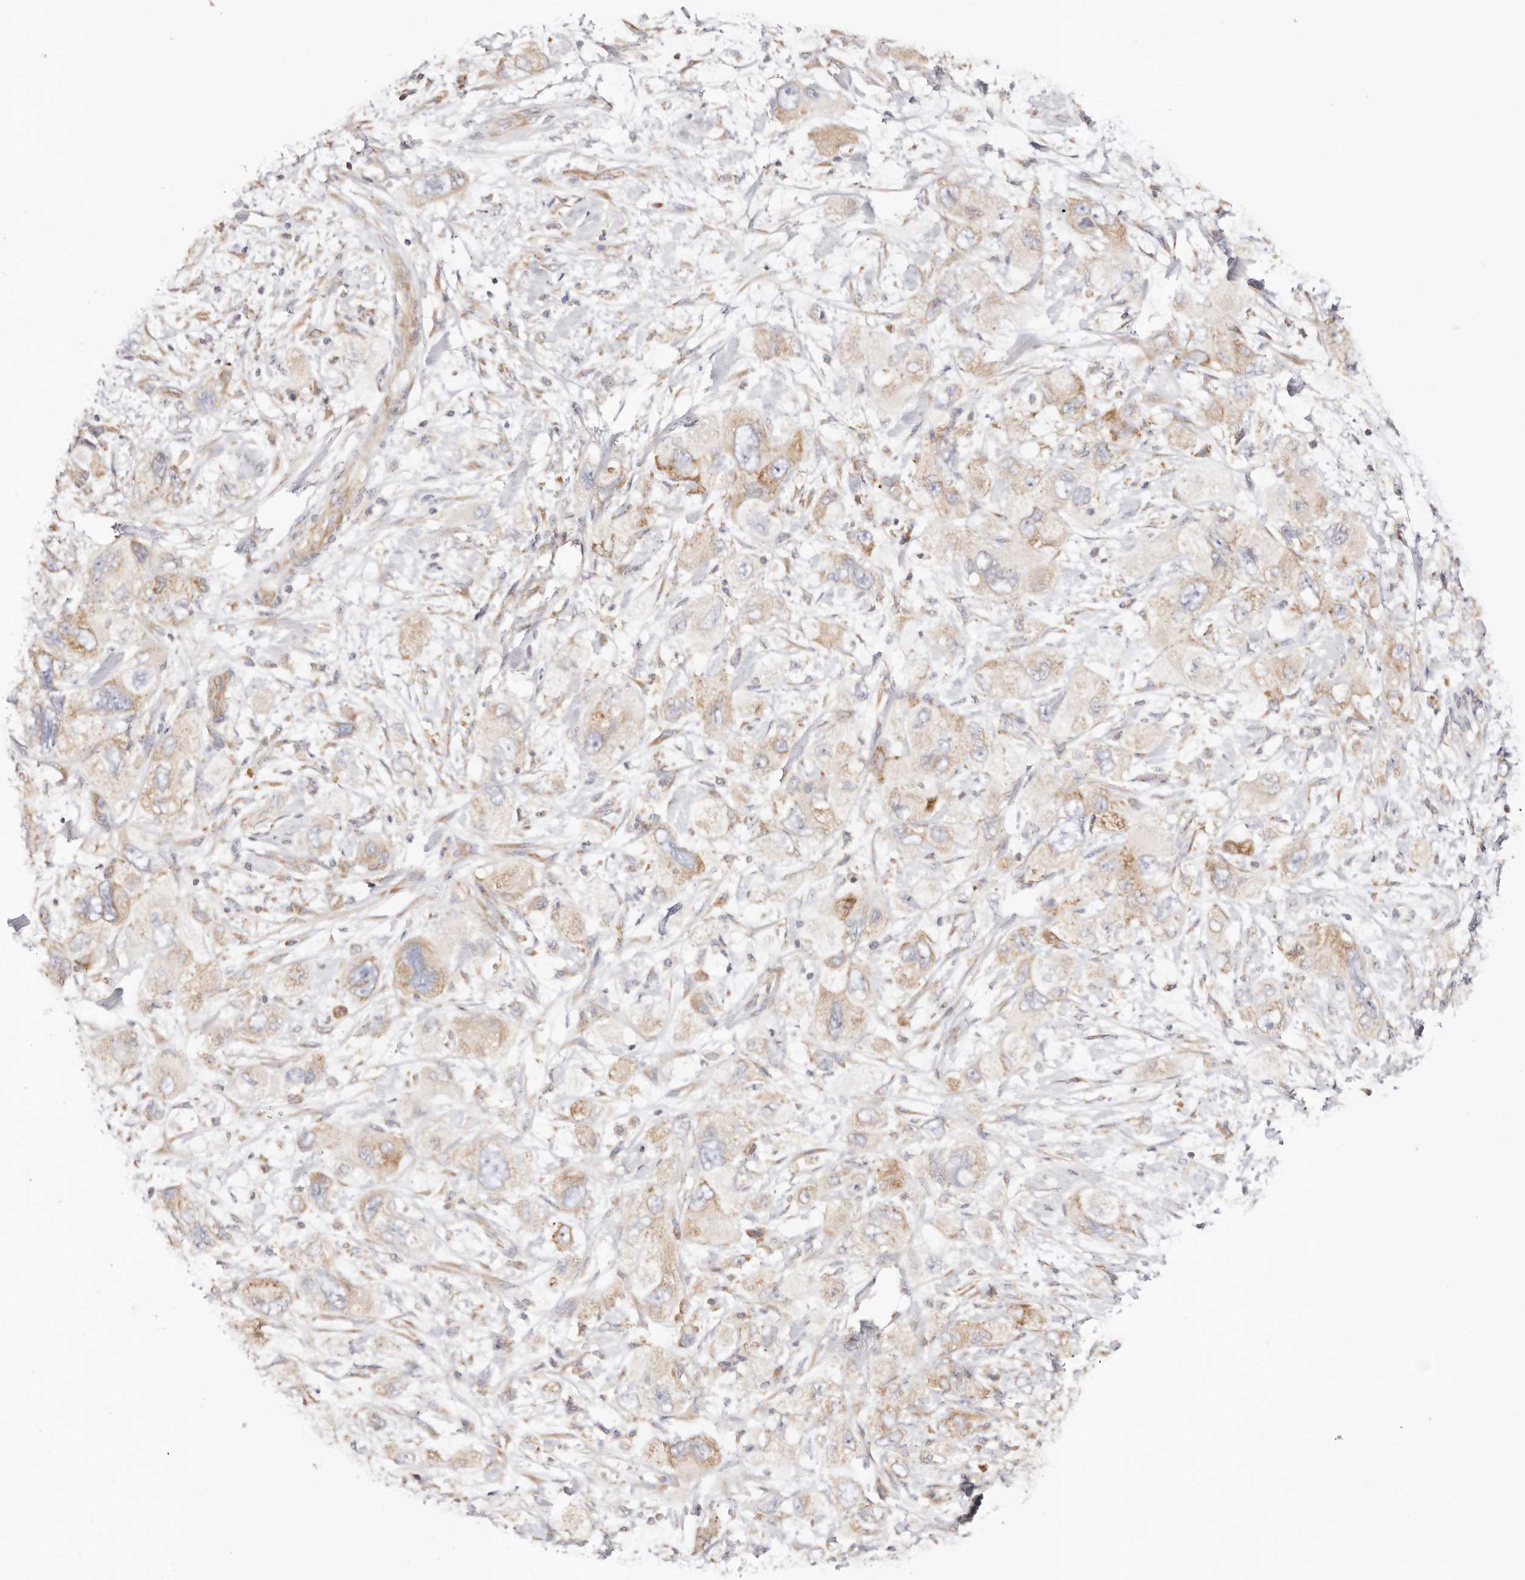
{"staining": {"intensity": "moderate", "quantity": ">75%", "location": "cytoplasmic/membranous"}, "tissue": "pancreatic cancer", "cell_type": "Tumor cells", "image_type": "cancer", "snomed": [{"axis": "morphology", "description": "Adenocarcinoma, NOS"}, {"axis": "topography", "description": "Pancreas"}], "caption": "Human adenocarcinoma (pancreatic) stained with a brown dye exhibits moderate cytoplasmic/membranous positive positivity in about >75% of tumor cells.", "gene": "GNA13", "patient": {"sex": "female", "age": 73}}